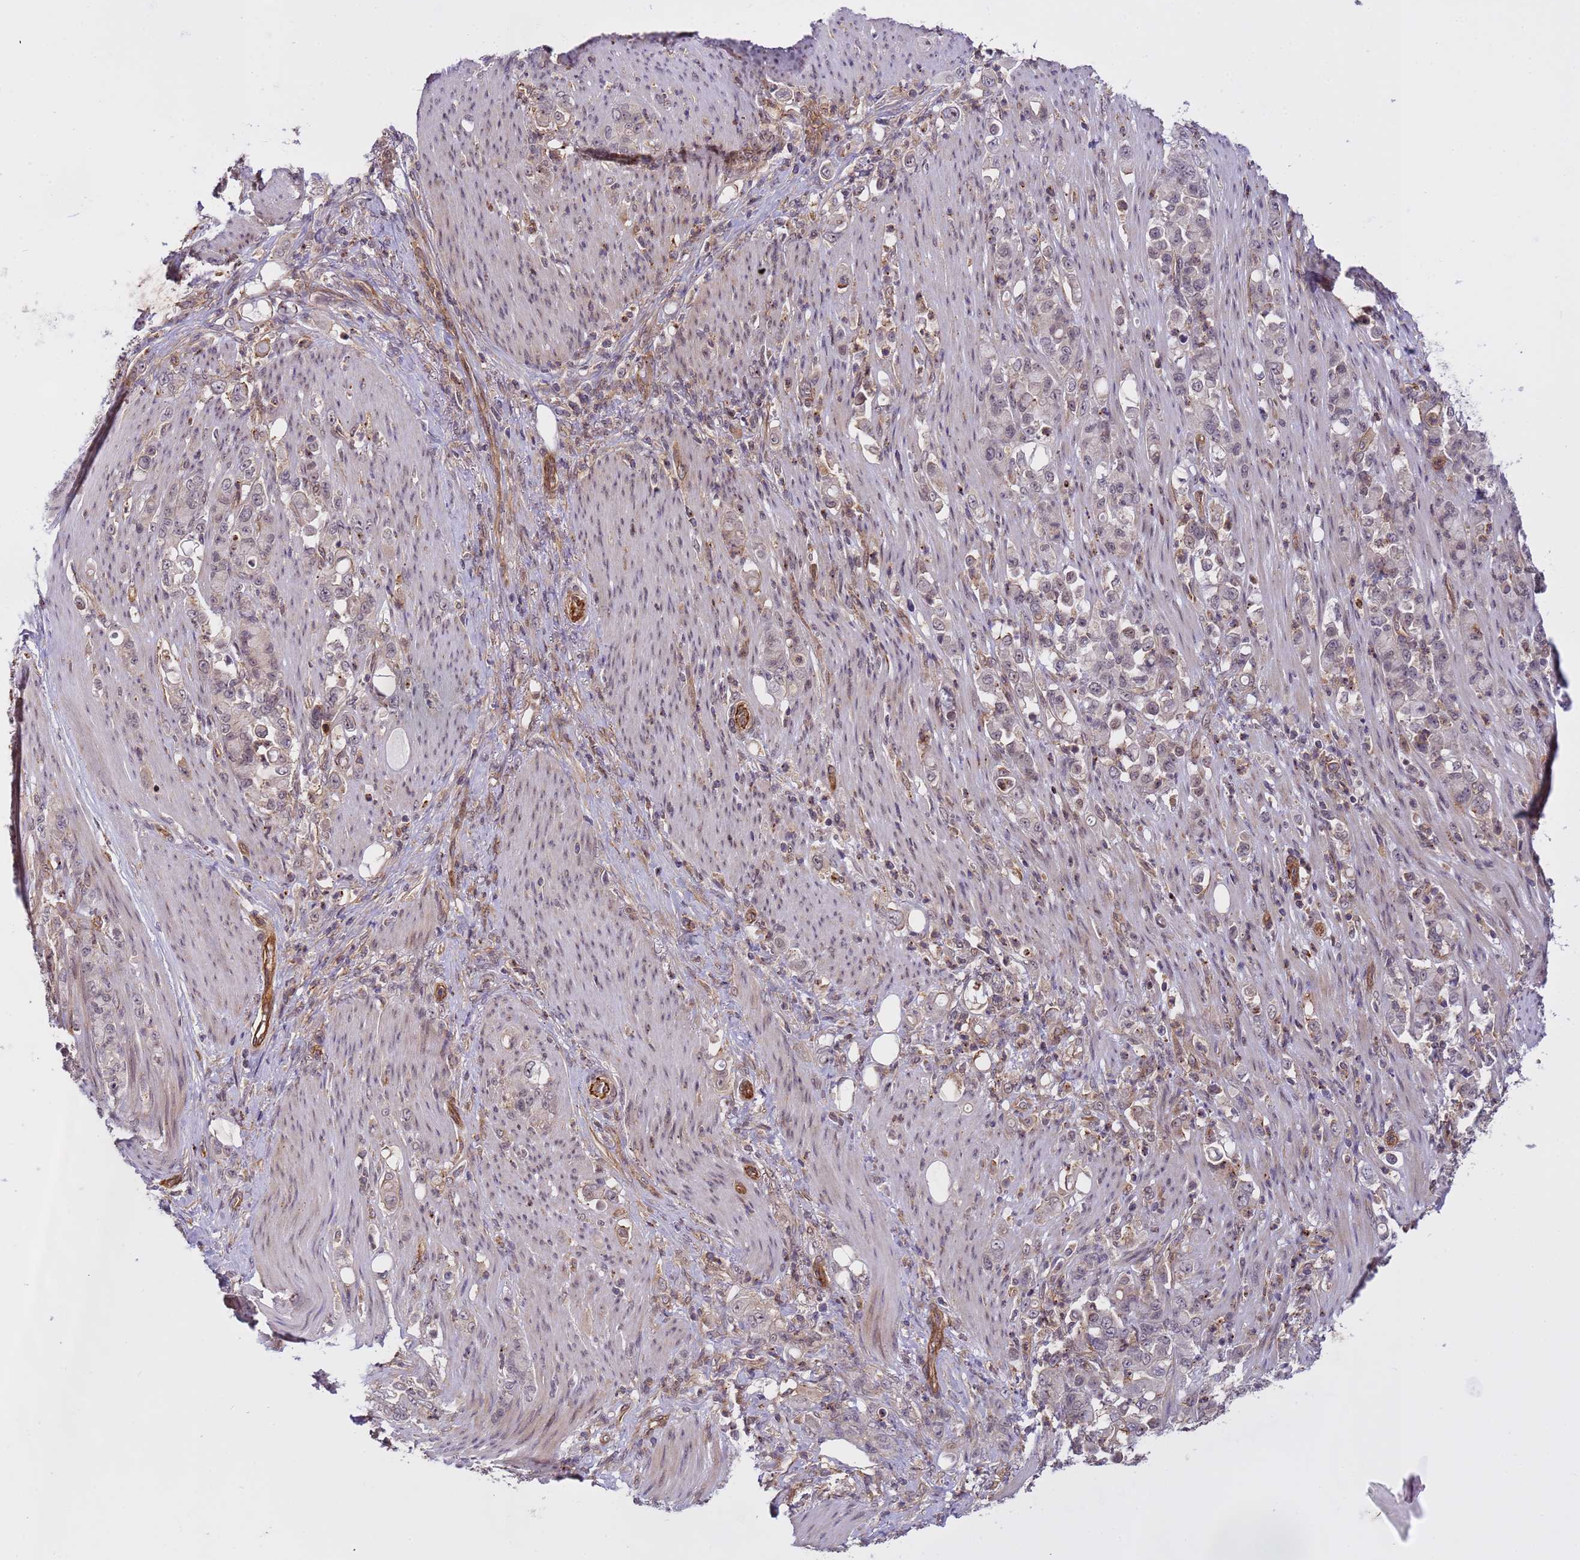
{"staining": {"intensity": "weak", "quantity": "<25%", "location": "nuclear"}, "tissue": "stomach cancer", "cell_type": "Tumor cells", "image_type": "cancer", "snomed": [{"axis": "morphology", "description": "Normal tissue, NOS"}, {"axis": "morphology", "description": "Adenocarcinoma, NOS"}, {"axis": "topography", "description": "Stomach"}], "caption": "The micrograph shows no significant staining in tumor cells of adenocarcinoma (stomach).", "gene": "EMC2", "patient": {"sex": "female", "age": 79}}